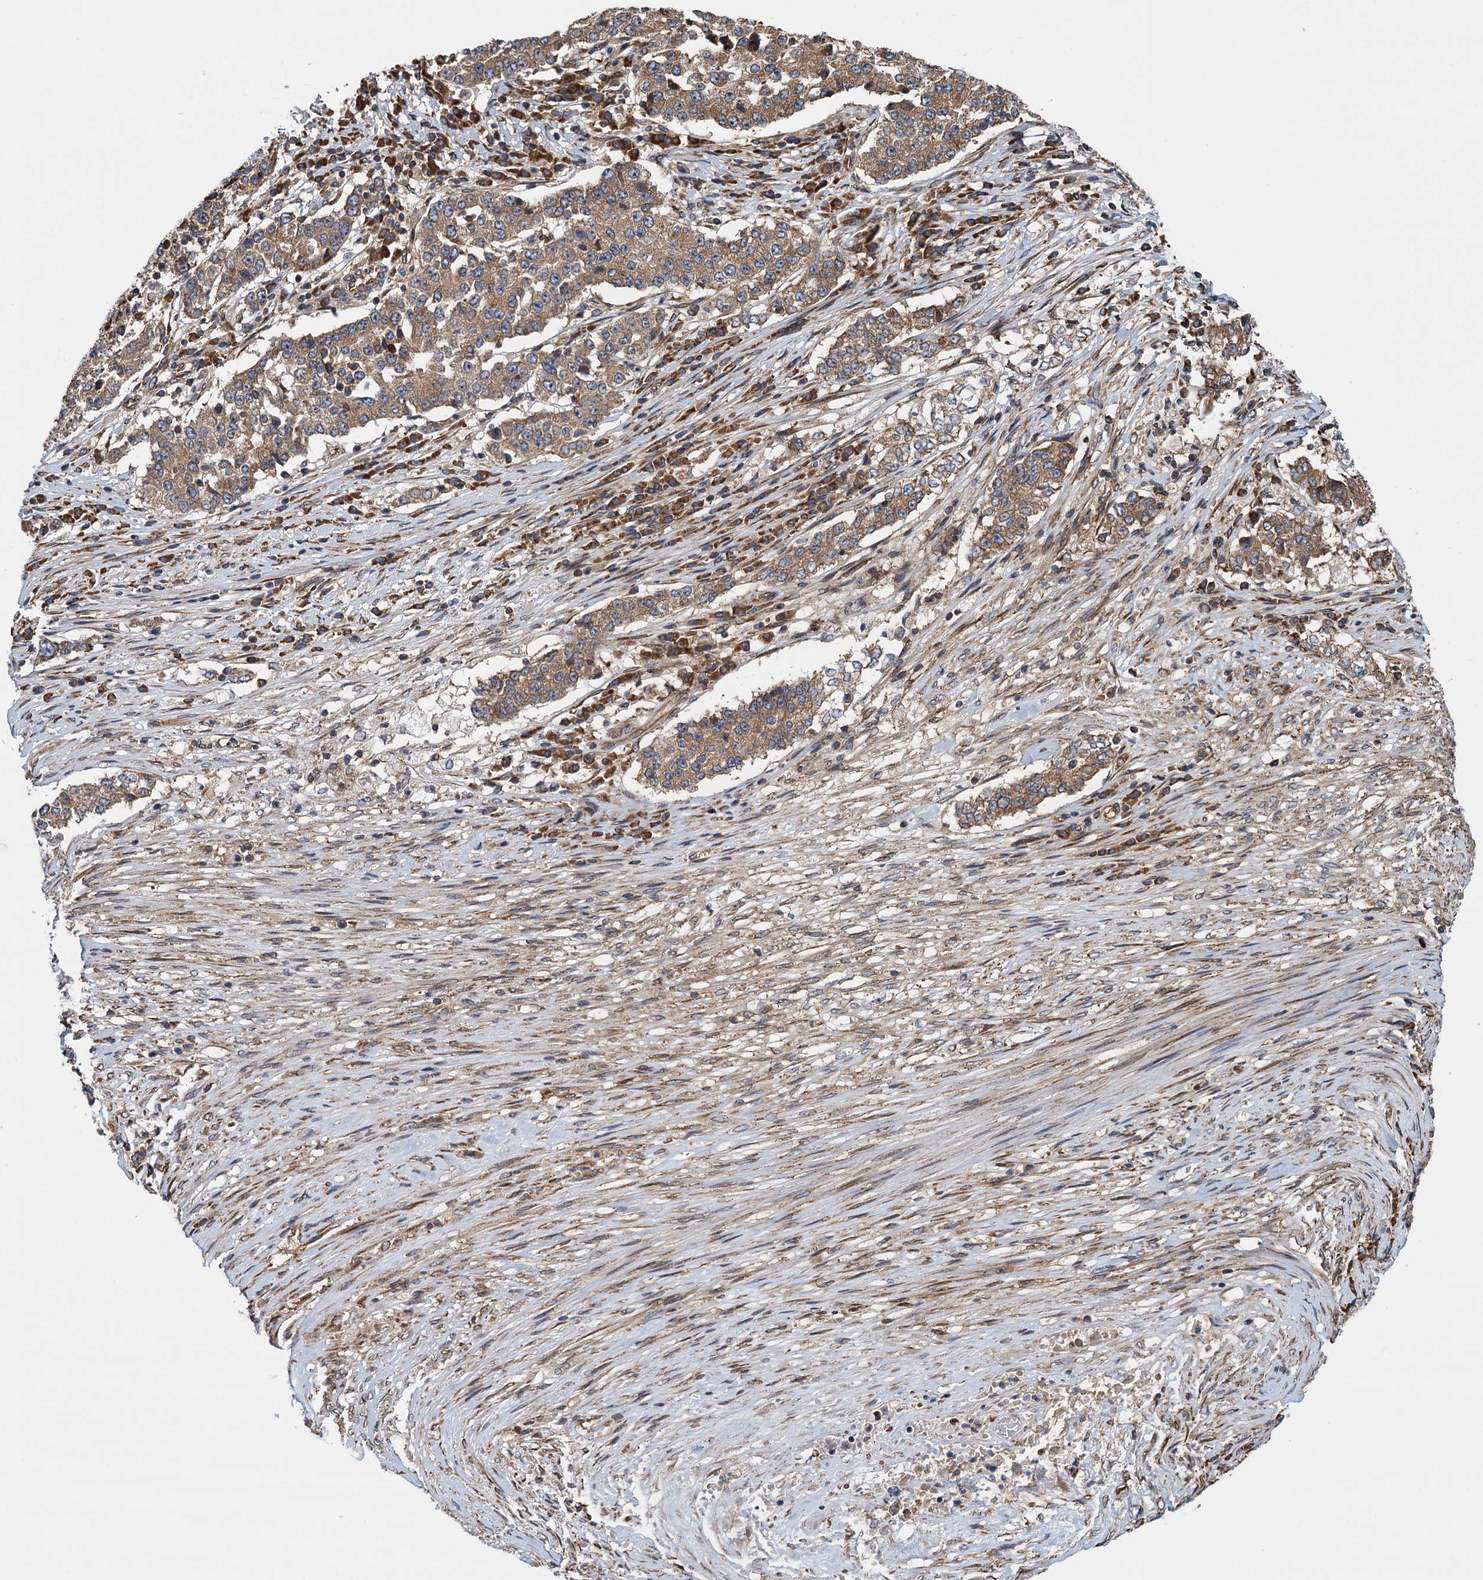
{"staining": {"intensity": "moderate", "quantity": ">75%", "location": "cytoplasmic/membranous"}, "tissue": "stomach cancer", "cell_type": "Tumor cells", "image_type": "cancer", "snomed": [{"axis": "morphology", "description": "Adenocarcinoma, NOS"}, {"axis": "topography", "description": "Stomach"}], "caption": "Immunohistochemistry image of neoplastic tissue: human stomach cancer (adenocarcinoma) stained using immunohistochemistry (IHC) displays medium levels of moderate protein expression localized specifically in the cytoplasmic/membranous of tumor cells, appearing as a cytoplasmic/membranous brown color.", "gene": "MDM1", "patient": {"sex": "male", "age": 59}}